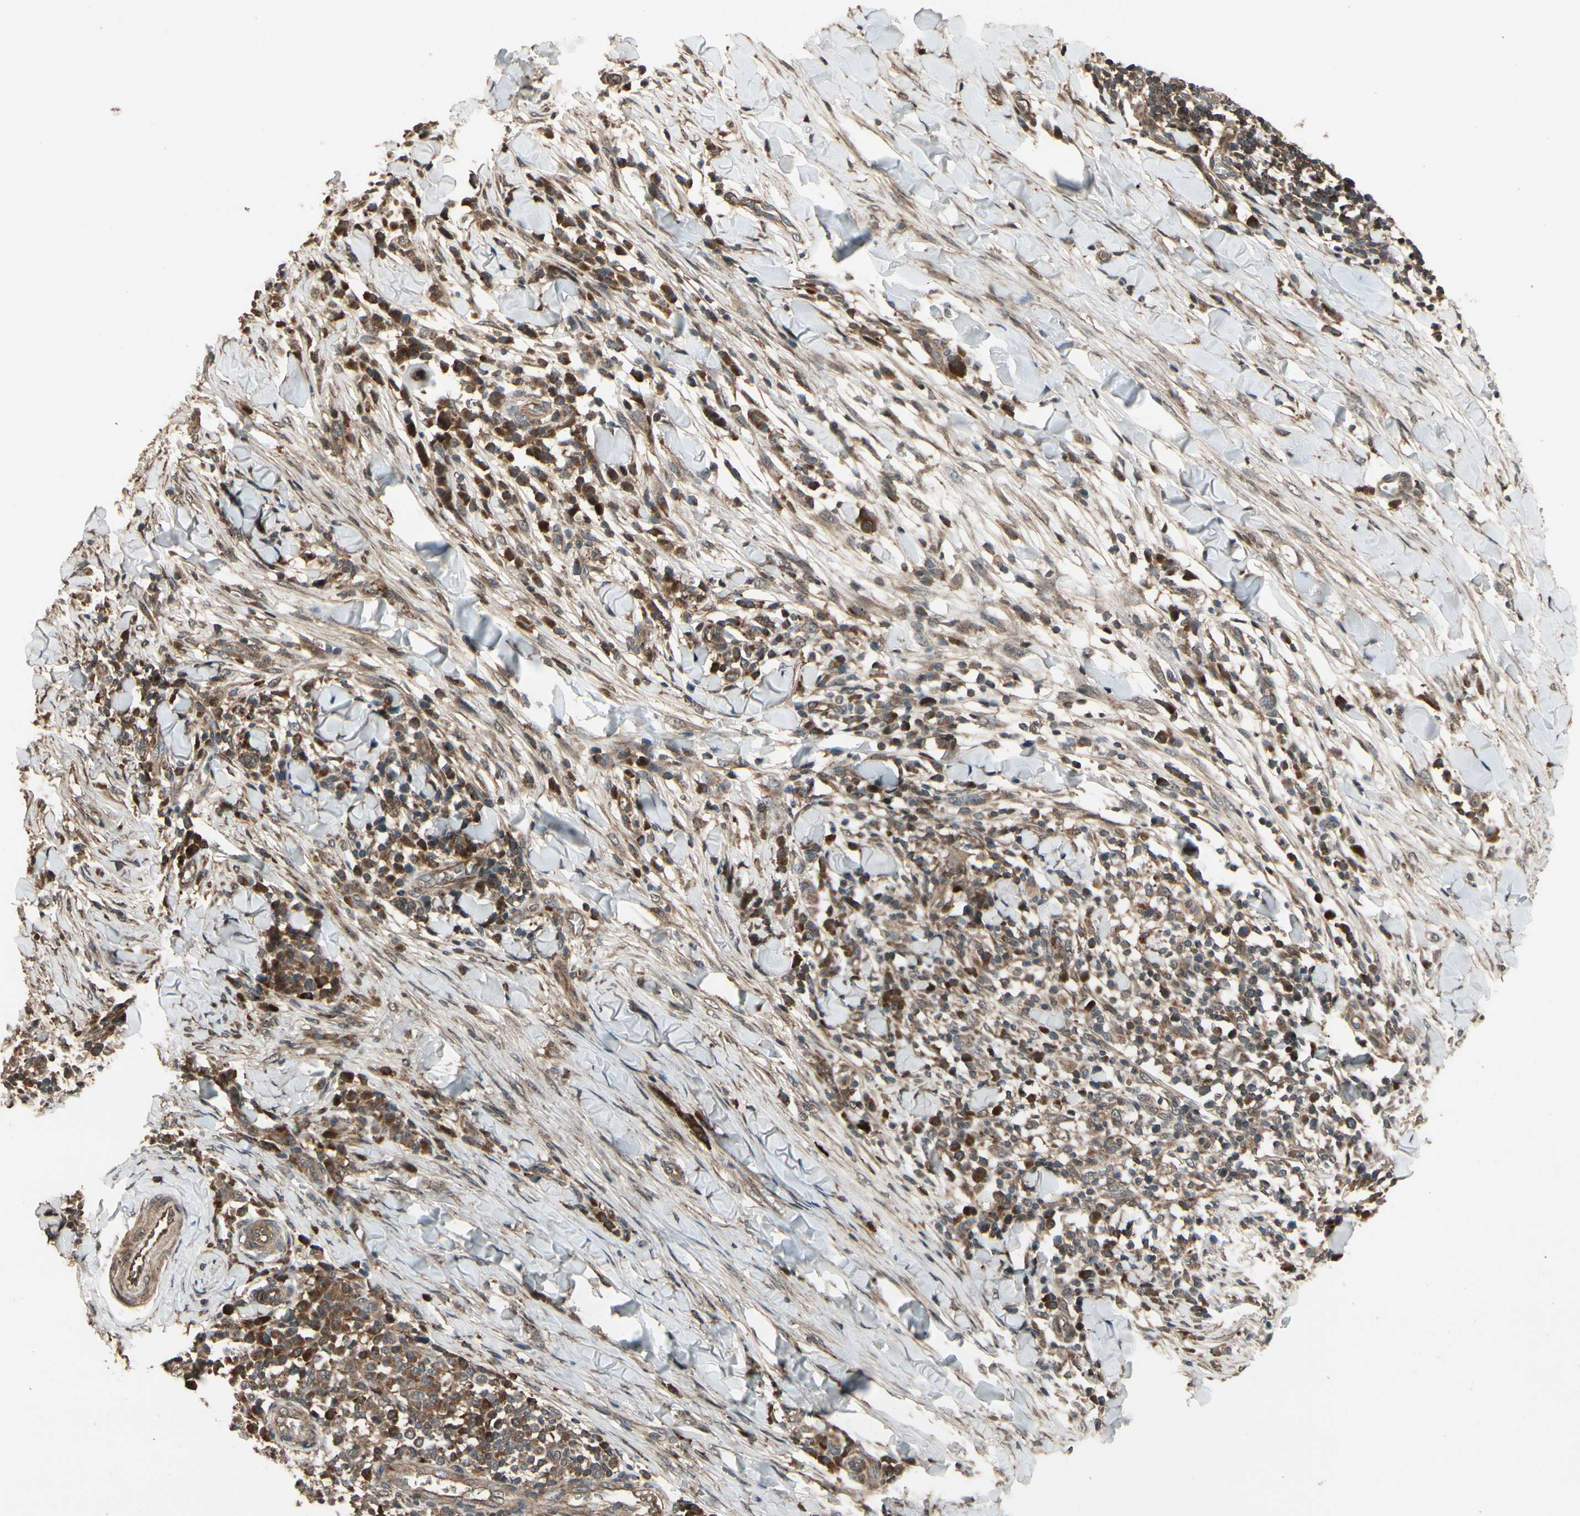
{"staining": {"intensity": "weak", "quantity": "25%-75%", "location": "cytoplasmic/membranous"}, "tissue": "skin cancer", "cell_type": "Tumor cells", "image_type": "cancer", "snomed": [{"axis": "morphology", "description": "Squamous cell carcinoma, NOS"}, {"axis": "topography", "description": "Skin"}], "caption": "The immunohistochemical stain labels weak cytoplasmic/membranous positivity in tumor cells of skin squamous cell carcinoma tissue.", "gene": "CSF1R", "patient": {"sex": "male", "age": 24}}